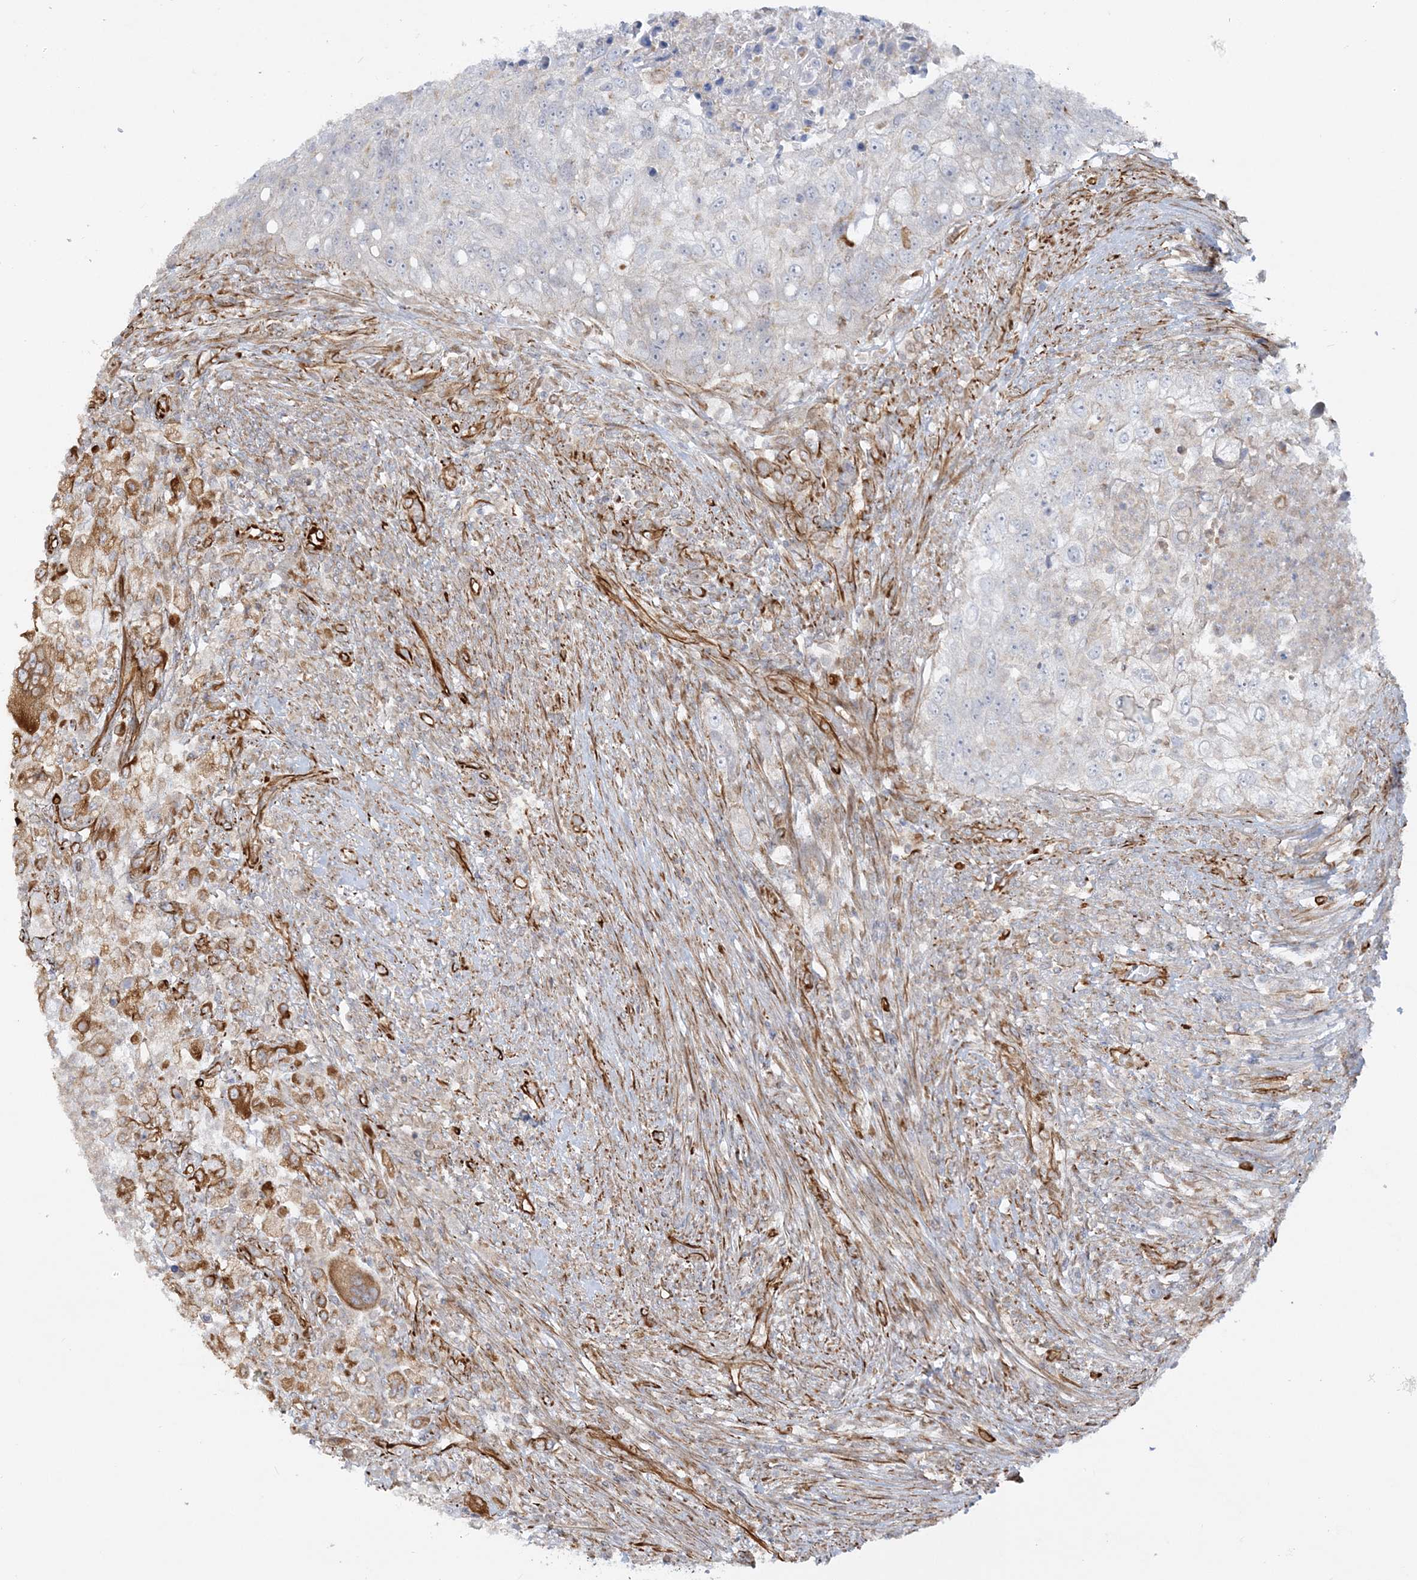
{"staining": {"intensity": "moderate", "quantity": "<25%", "location": "cytoplasmic/membranous"}, "tissue": "urothelial cancer", "cell_type": "Tumor cells", "image_type": "cancer", "snomed": [{"axis": "morphology", "description": "Urothelial carcinoma, High grade"}, {"axis": "topography", "description": "Urinary bladder"}], "caption": "Tumor cells display low levels of moderate cytoplasmic/membranous staining in about <25% of cells in urothelial cancer.", "gene": "SCLT1", "patient": {"sex": "female", "age": 60}}